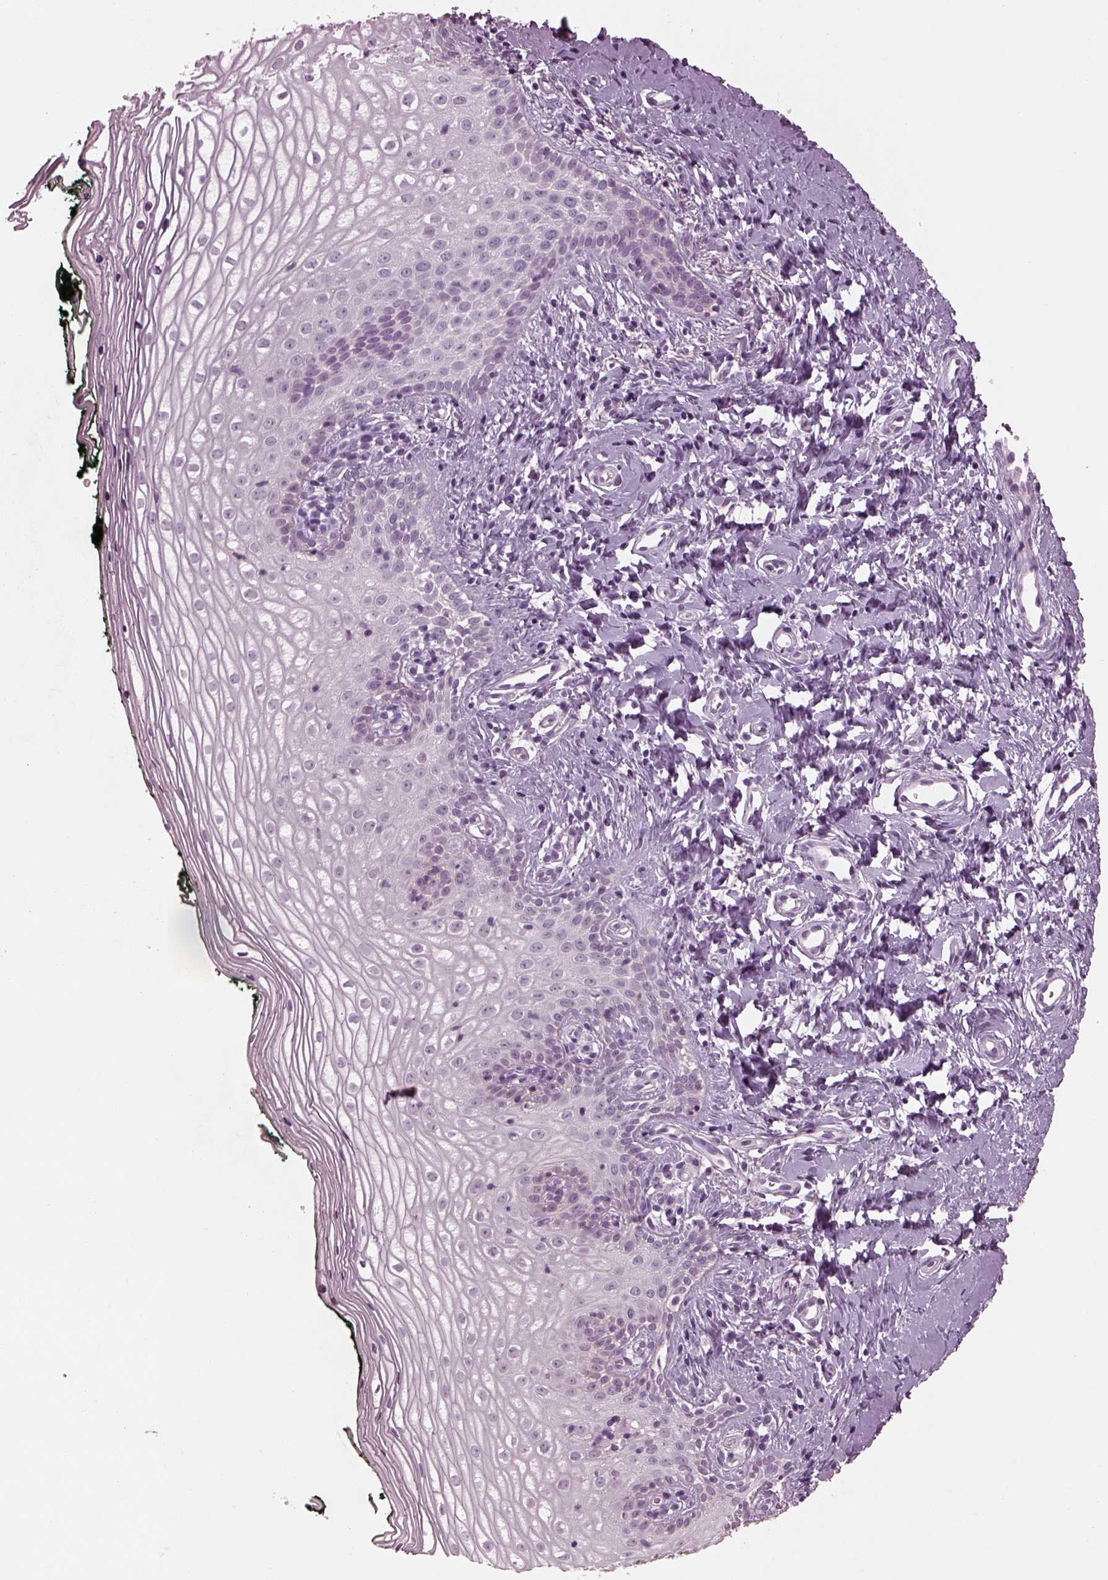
{"staining": {"intensity": "negative", "quantity": "none", "location": "none"}, "tissue": "vagina", "cell_type": "Squamous epithelial cells", "image_type": "normal", "snomed": [{"axis": "morphology", "description": "Normal tissue, NOS"}, {"axis": "topography", "description": "Vagina"}], "caption": "An immunohistochemistry (IHC) image of normal vagina is shown. There is no staining in squamous epithelial cells of vagina.", "gene": "BFSP1", "patient": {"sex": "female", "age": 47}}